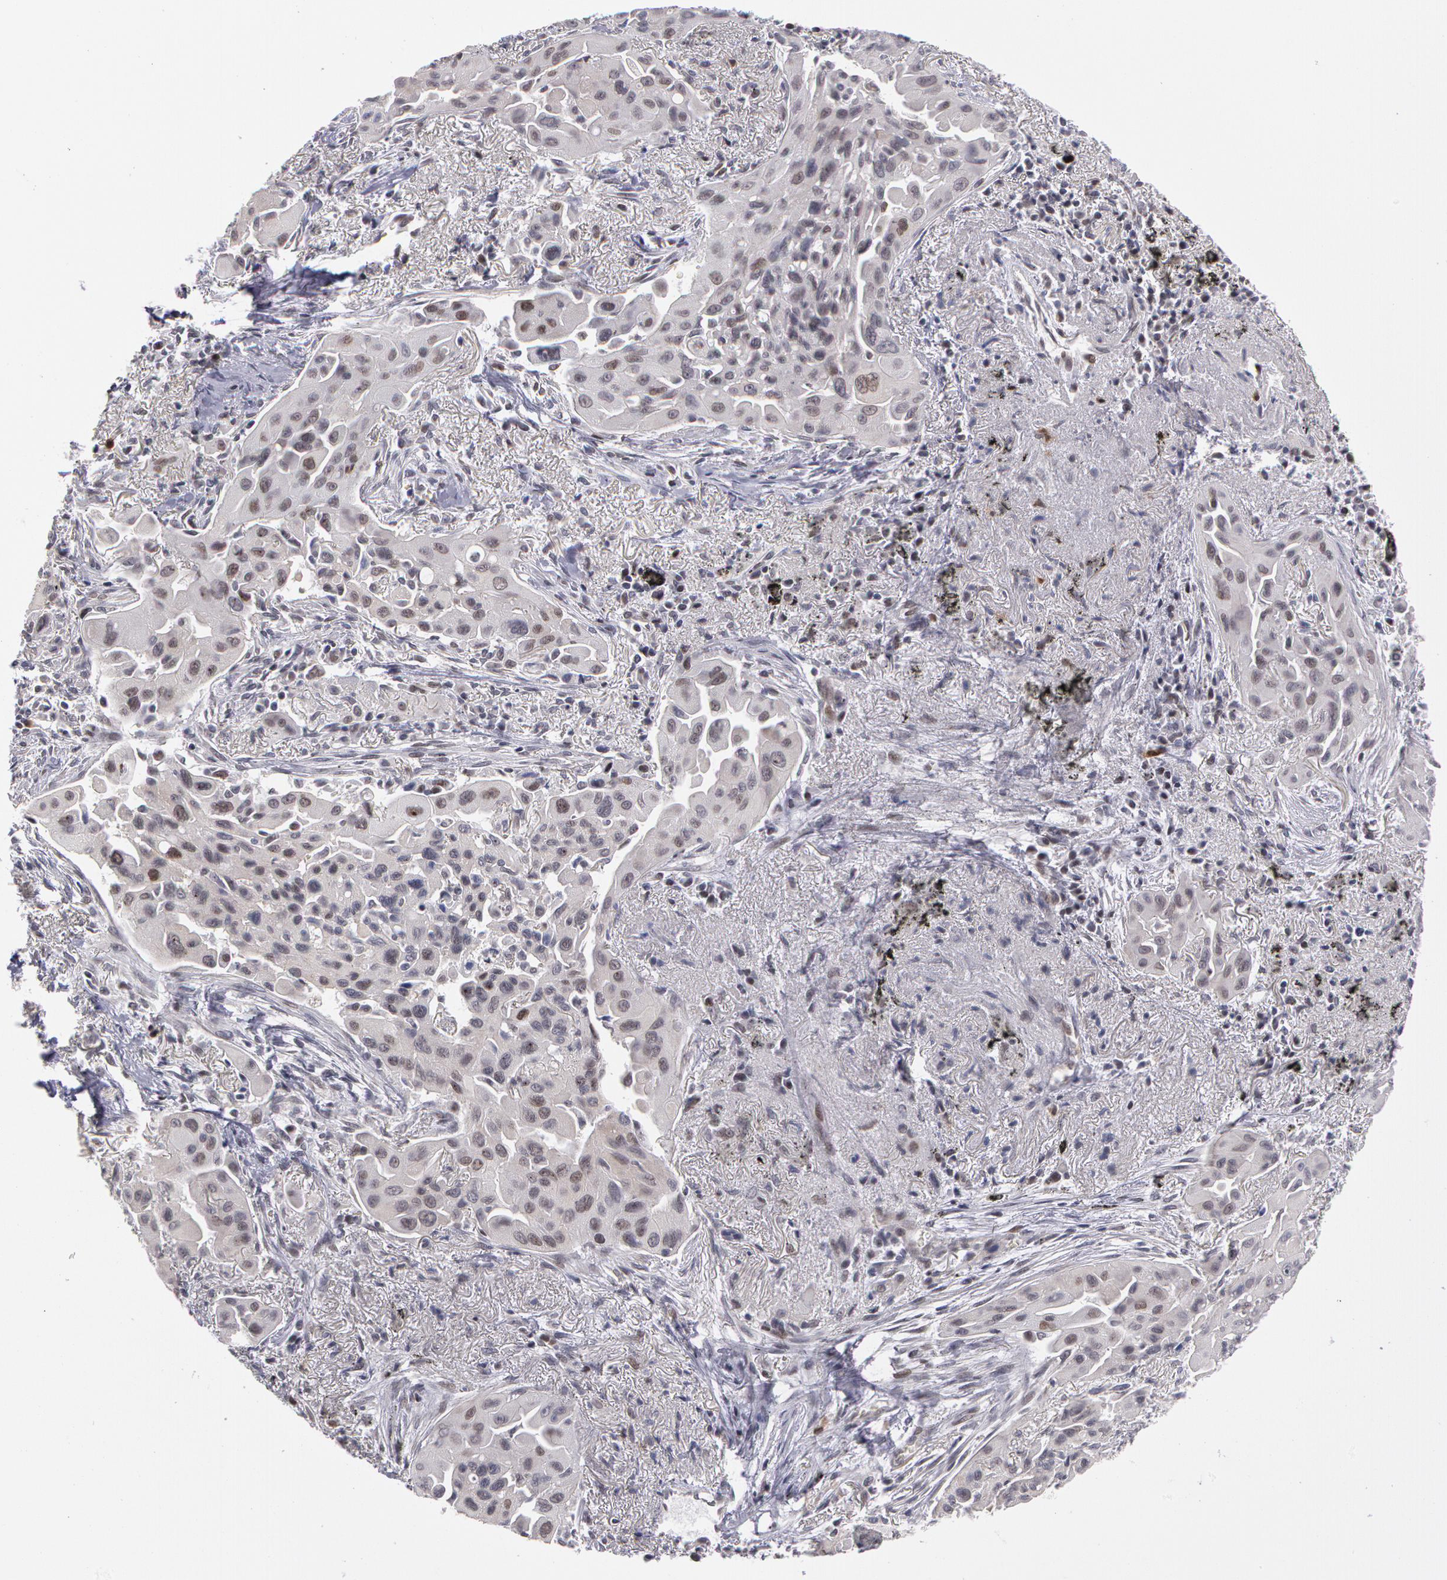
{"staining": {"intensity": "weak", "quantity": "<25%", "location": "nuclear"}, "tissue": "lung cancer", "cell_type": "Tumor cells", "image_type": "cancer", "snomed": [{"axis": "morphology", "description": "Adenocarcinoma, NOS"}, {"axis": "topography", "description": "Lung"}], "caption": "This is a histopathology image of IHC staining of adenocarcinoma (lung), which shows no expression in tumor cells.", "gene": "PRICKLE1", "patient": {"sex": "male", "age": 68}}